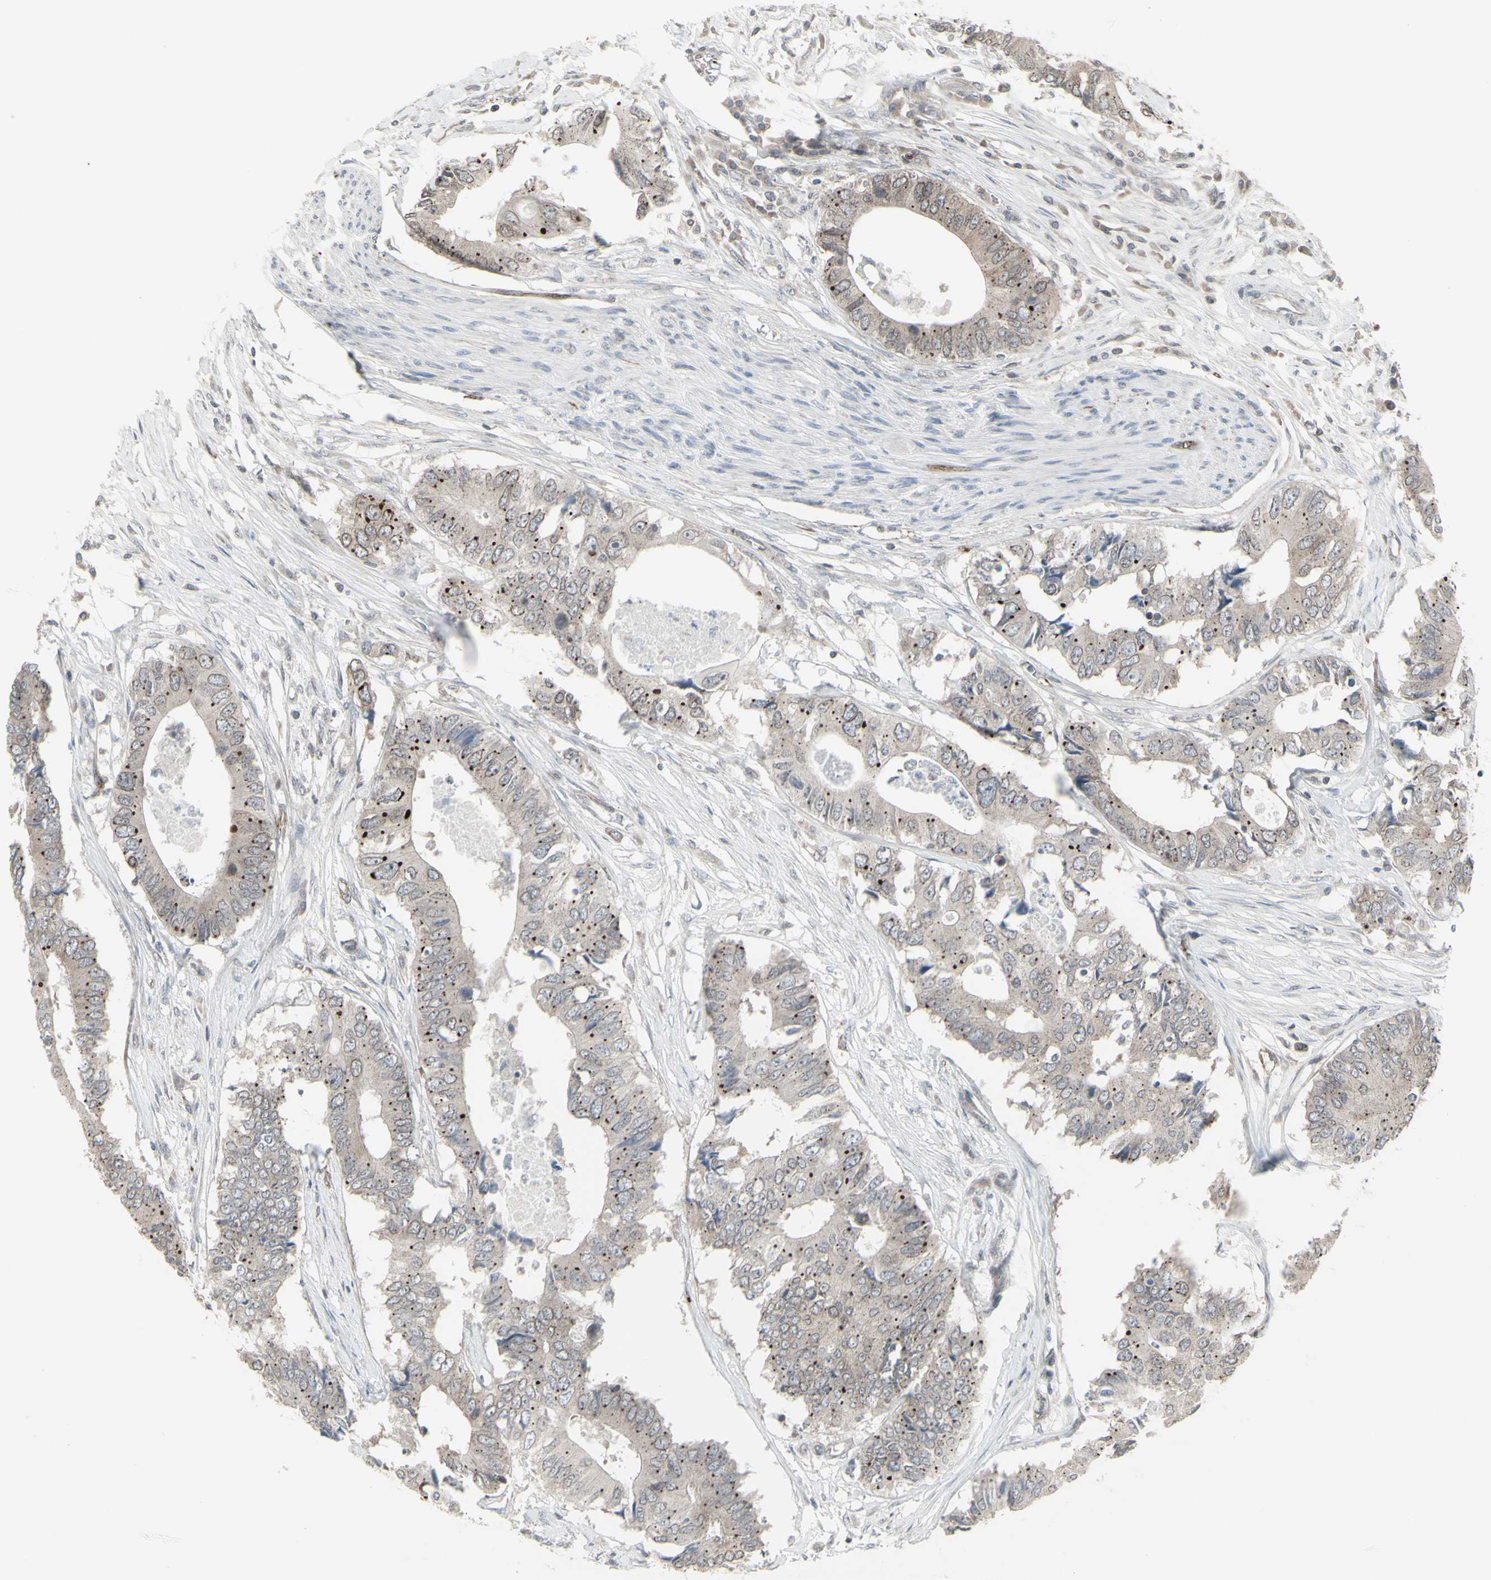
{"staining": {"intensity": "weak", "quantity": ">75%", "location": "cytoplasmic/membranous"}, "tissue": "colorectal cancer", "cell_type": "Tumor cells", "image_type": "cancer", "snomed": [{"axis": "morphology", "description": "Adenocarcinoma, NOS"}, {"axis": "topography", "description": "Colon"}], "caption": "Adenocarcinoma (colorectal) stained with a brown dye displays weak cytoplasmic/membranous positive expression in approximately >75% of tumor cells.", "gene": "DTX3L", "patient": {"sex": "male", "age": 71}}